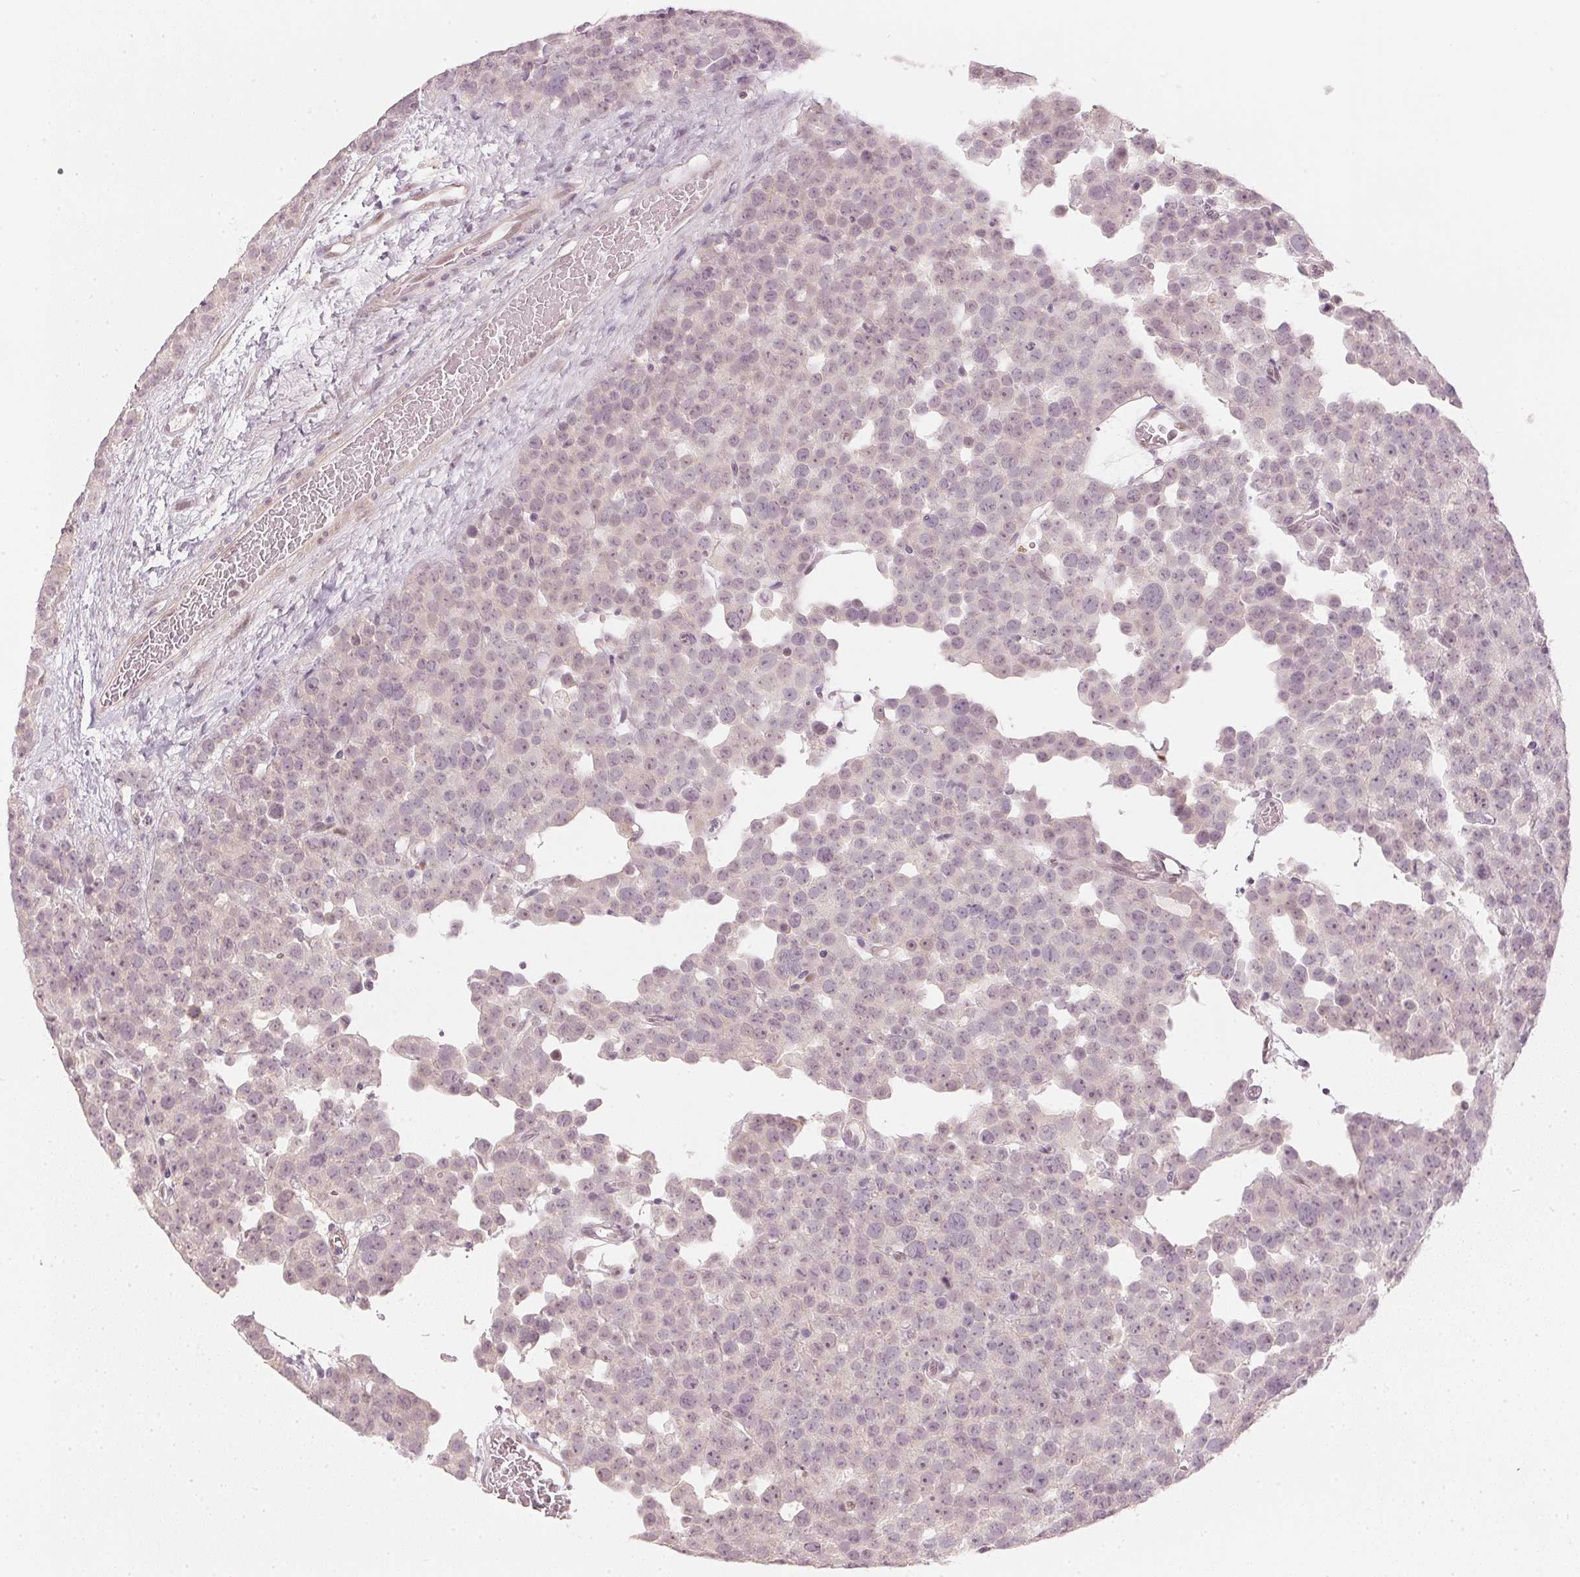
{"staining": {"intensity": "negative", "quantity": "none", "location": "none"}, "tissue": "testis cancer", "cell_type": "Tumor cells", "image_type": "cancer", "snomed": [{"axis": "morphology", "description": "Seminoma, NOS"}, {"axis": "topography", "description": "Testis"}], "caption": "A photomicrograph of human seminoma (testis) is negative for staining in tumor cells. (DAB immunohistochemistry with hematoxylin counter stain).", "gene": "SLC39A3", "patient": {"sex": "male", "age": 71}}